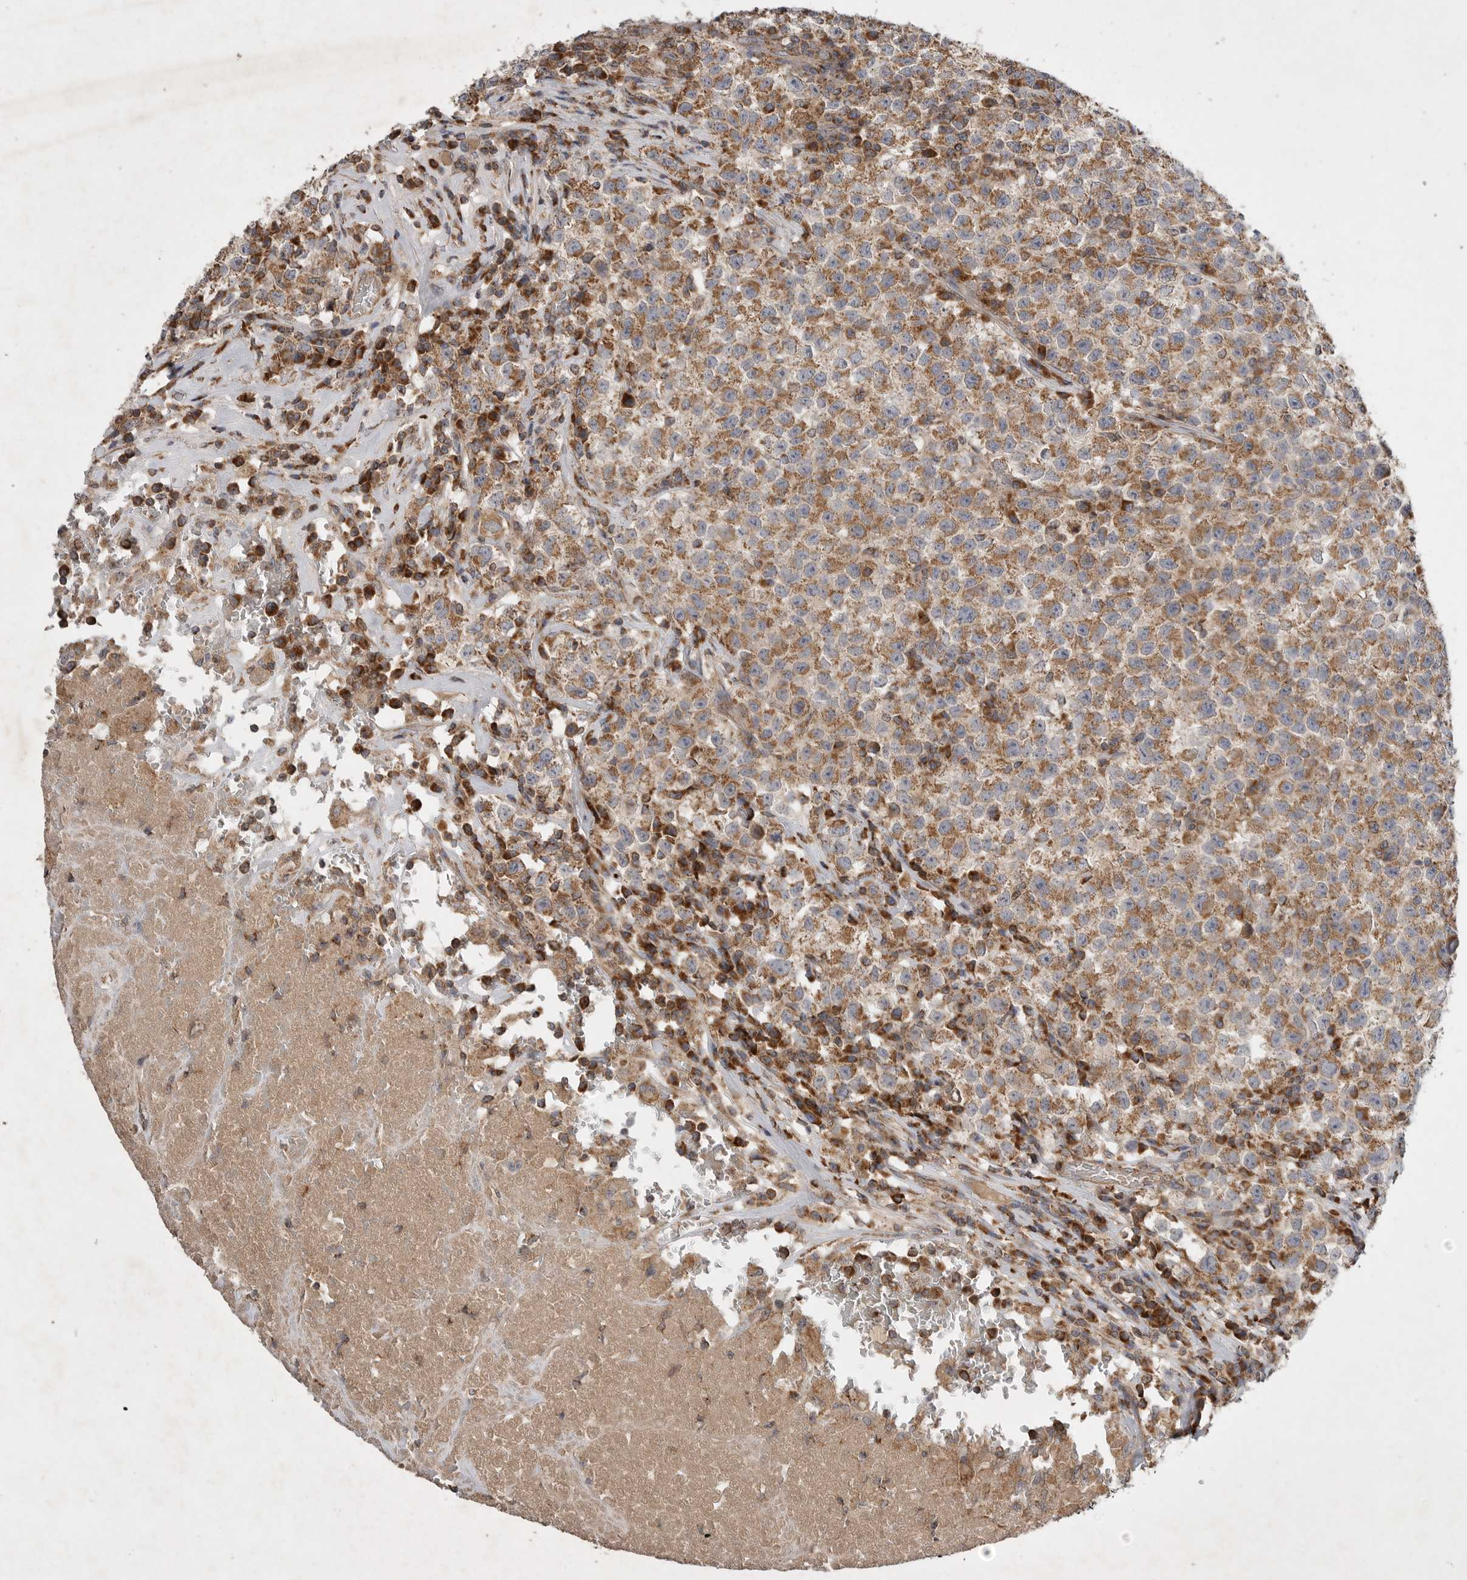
{"staining": {"intensity": "moderate", "quantity": ">75%", "location": "cytoplasmic/membranous"}, "tissue": "testis cancer", "cell_type": "Tumor cells", "image_type": "cancer", "snomed": [{"axis": "morphology", "description": "Seminoma, NOS"}, {"axis": "topography", "description": "Testis"}], "caption": "The image exhibits a brown stain indicating the presence of a protein in the cytoplasmic/membranous of tumor cells in testis cancer. (Brightfield microscopy of DAB IHC at high magnification).", "gene": "KIF21B", "patient": {"sex": "male", "age": 22}}